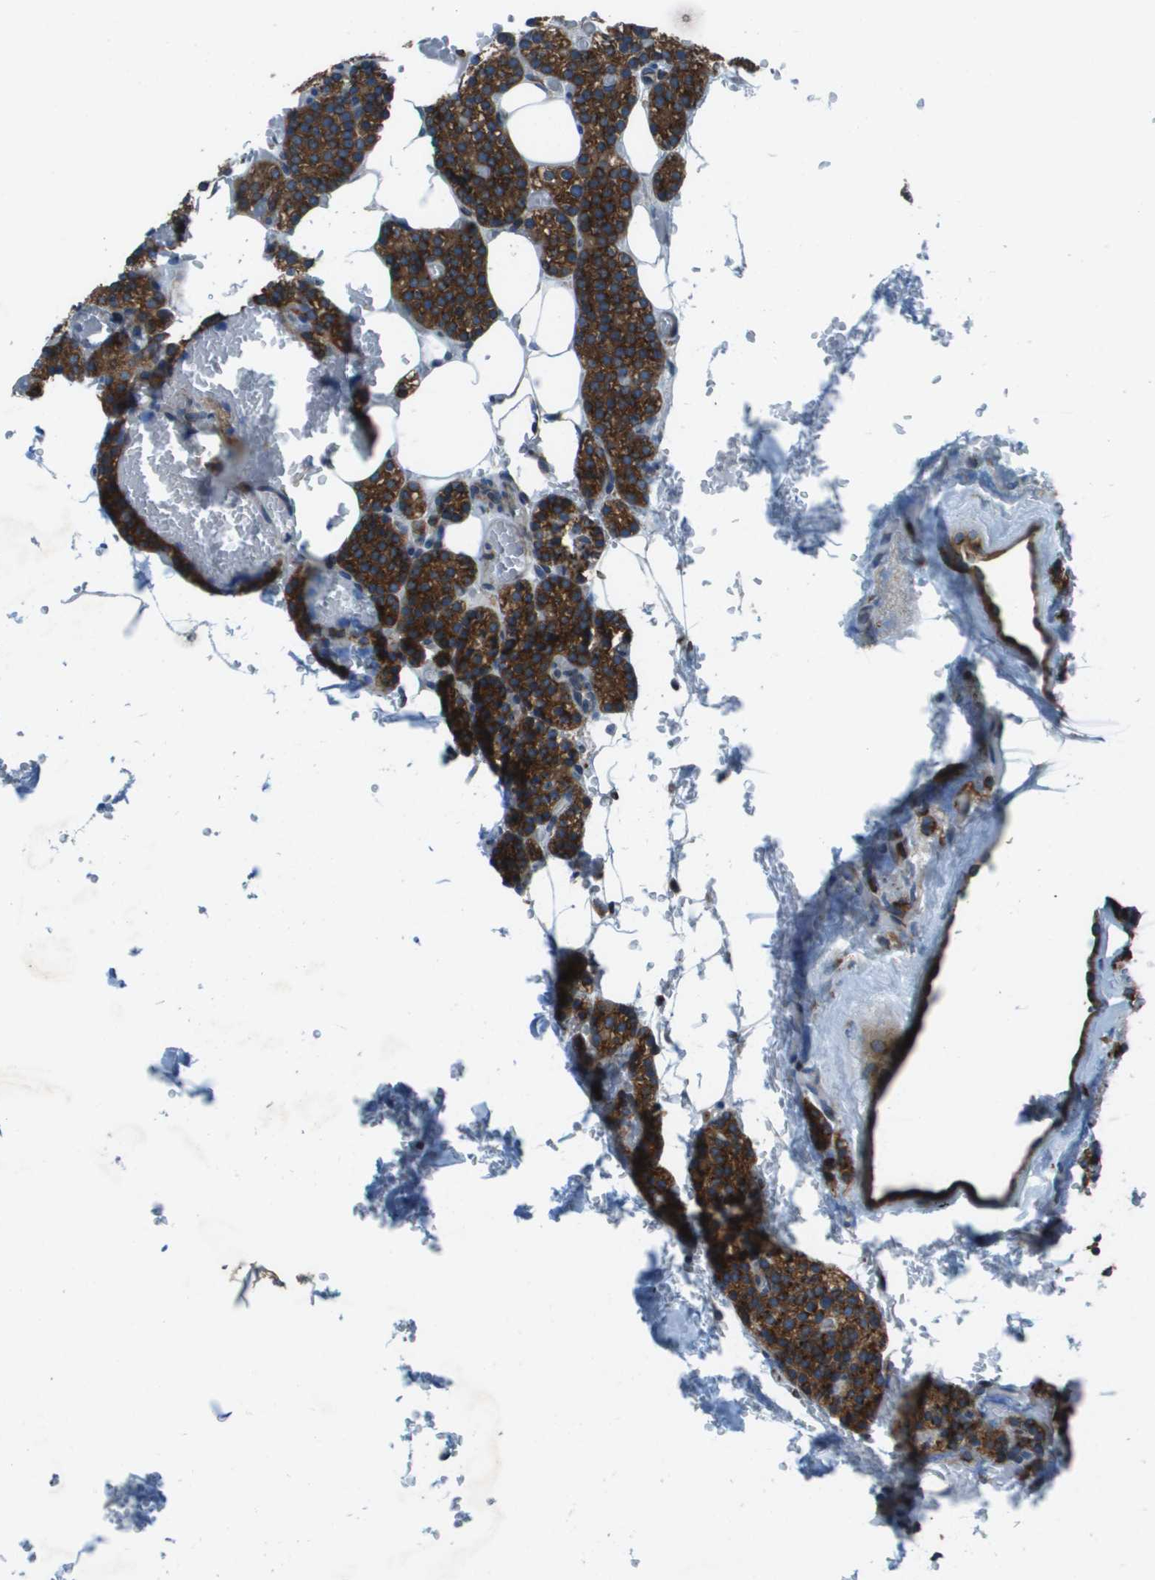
{"staining": {"intensity": "strong", "quantity": ">75%", "location": "cytoplasmic/membranous"}, "tissue": "parathyroid gland", "cell_type": "Glandular cells", "image_type": "normal", "snomed": [{"axis": "morphology", "description": "Normal tissue, NOS"}, {"axis": "morphology", "description": "Inflammation chronic"}, {"axis": "morphology", "description": "Goiter, colloid"}, {"axis": "topography", "description": "Thyroid gland"}, {"axis": "topography", "description": "Parathyroid gland"}], "caption": "Immunohistochemistry of normal parathyroid gland exhibits high levels of strong cytoplasmic/membranous staining in about >75% of glandular cells. (Stains: DAB in brown, nuclei in blue, Microscopy: brightfield microscopy at high magnification).", "gene": "ARFGAP2", "patient": {"sex": "male", "age": 65}}